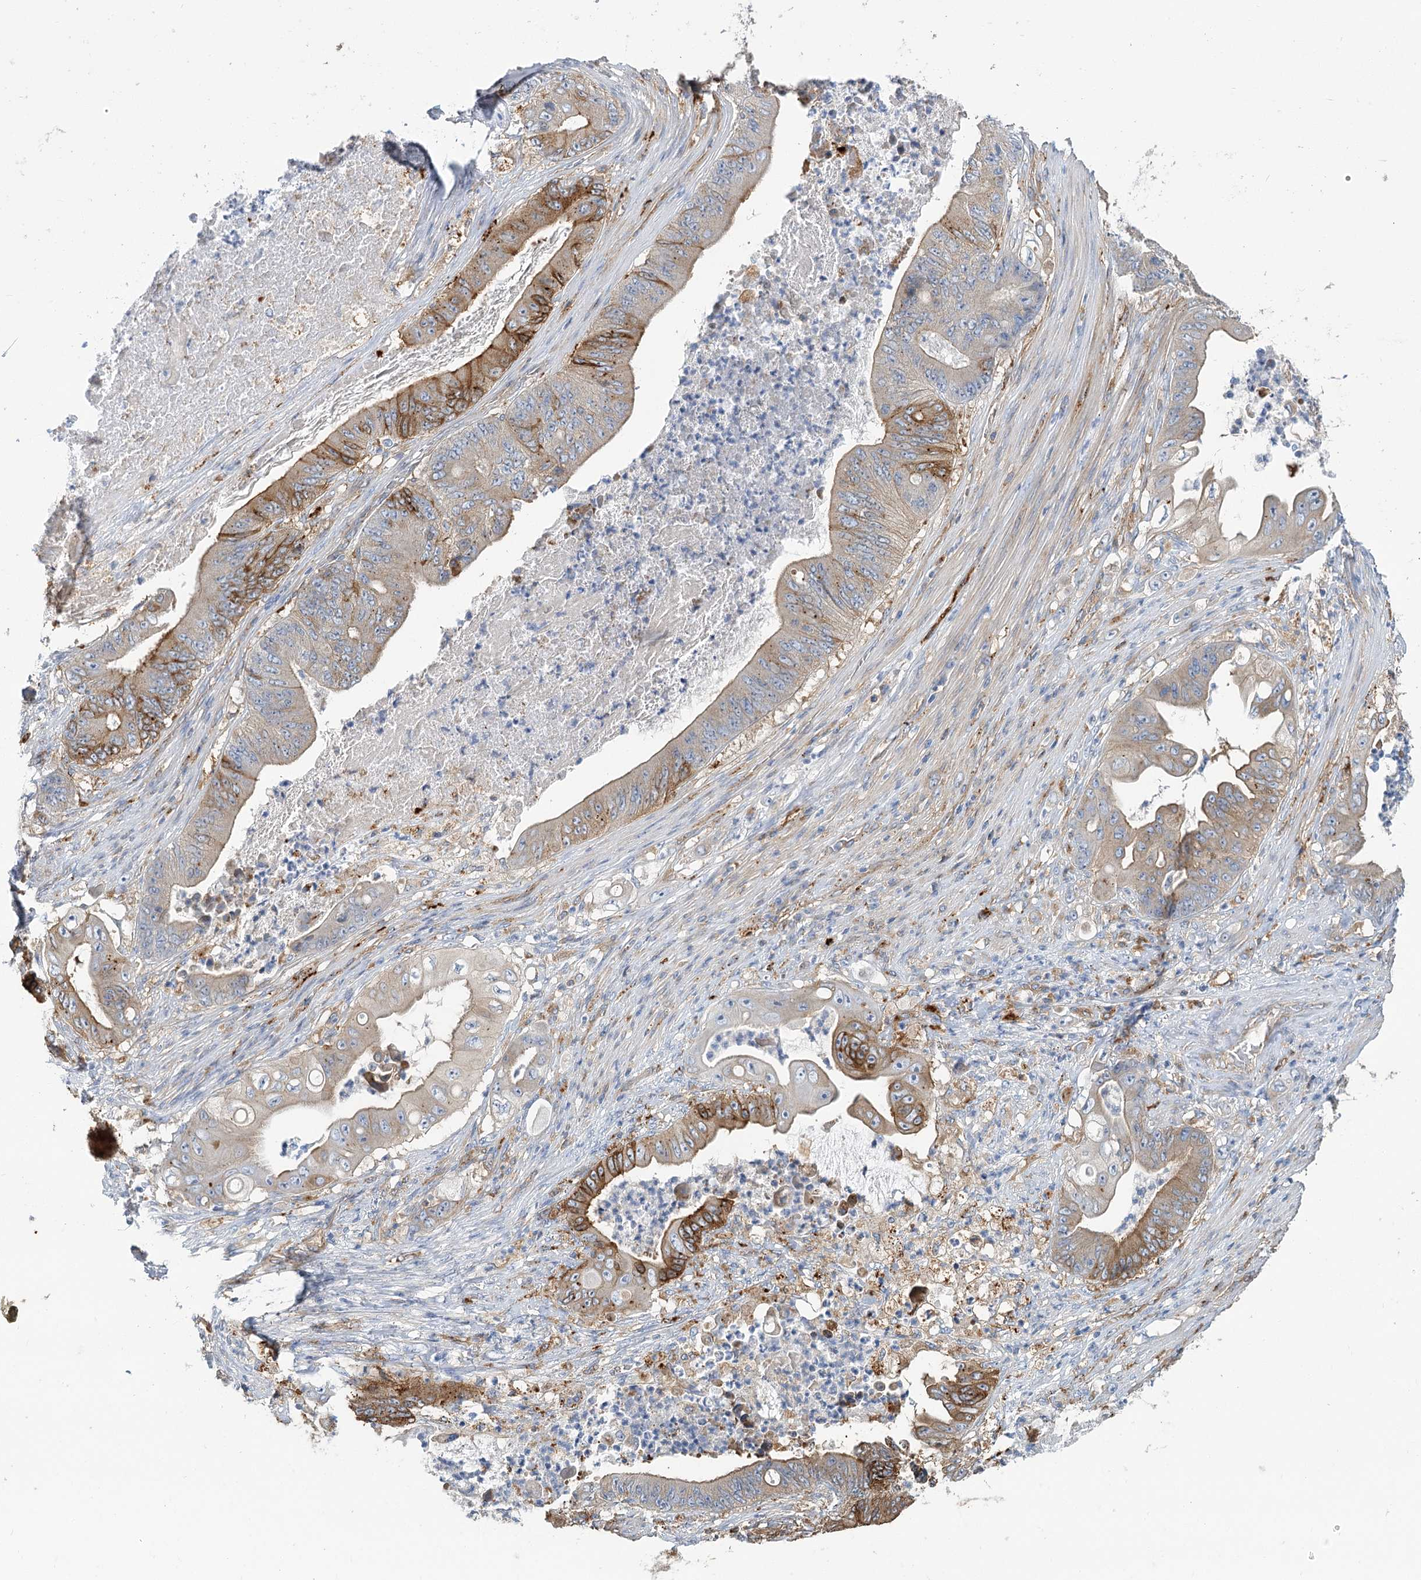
{"staining": {"intensity": "moderate", "quantity": "25%-75%", "location": "cytoplasmic/membranous"}, "tissue": "stomach cancer", "cell_type": "Tumor cells", "image_type": "cancer", "snomed": [{"axis": "morphology", "description": "Adenocarcinoma, NOS"}, {"axis": "topography", "description": "Stomach"}], "caption": "High-power microscopy captured an IHC photomicrograph of stomach cancer (adenocarcinoma), revealing moderate cytoplasmic/membranous staining in approximately 25%-75% of tumor cells.", "gene": "GUSB", "patient": {"sex": "female", "age": 73}}